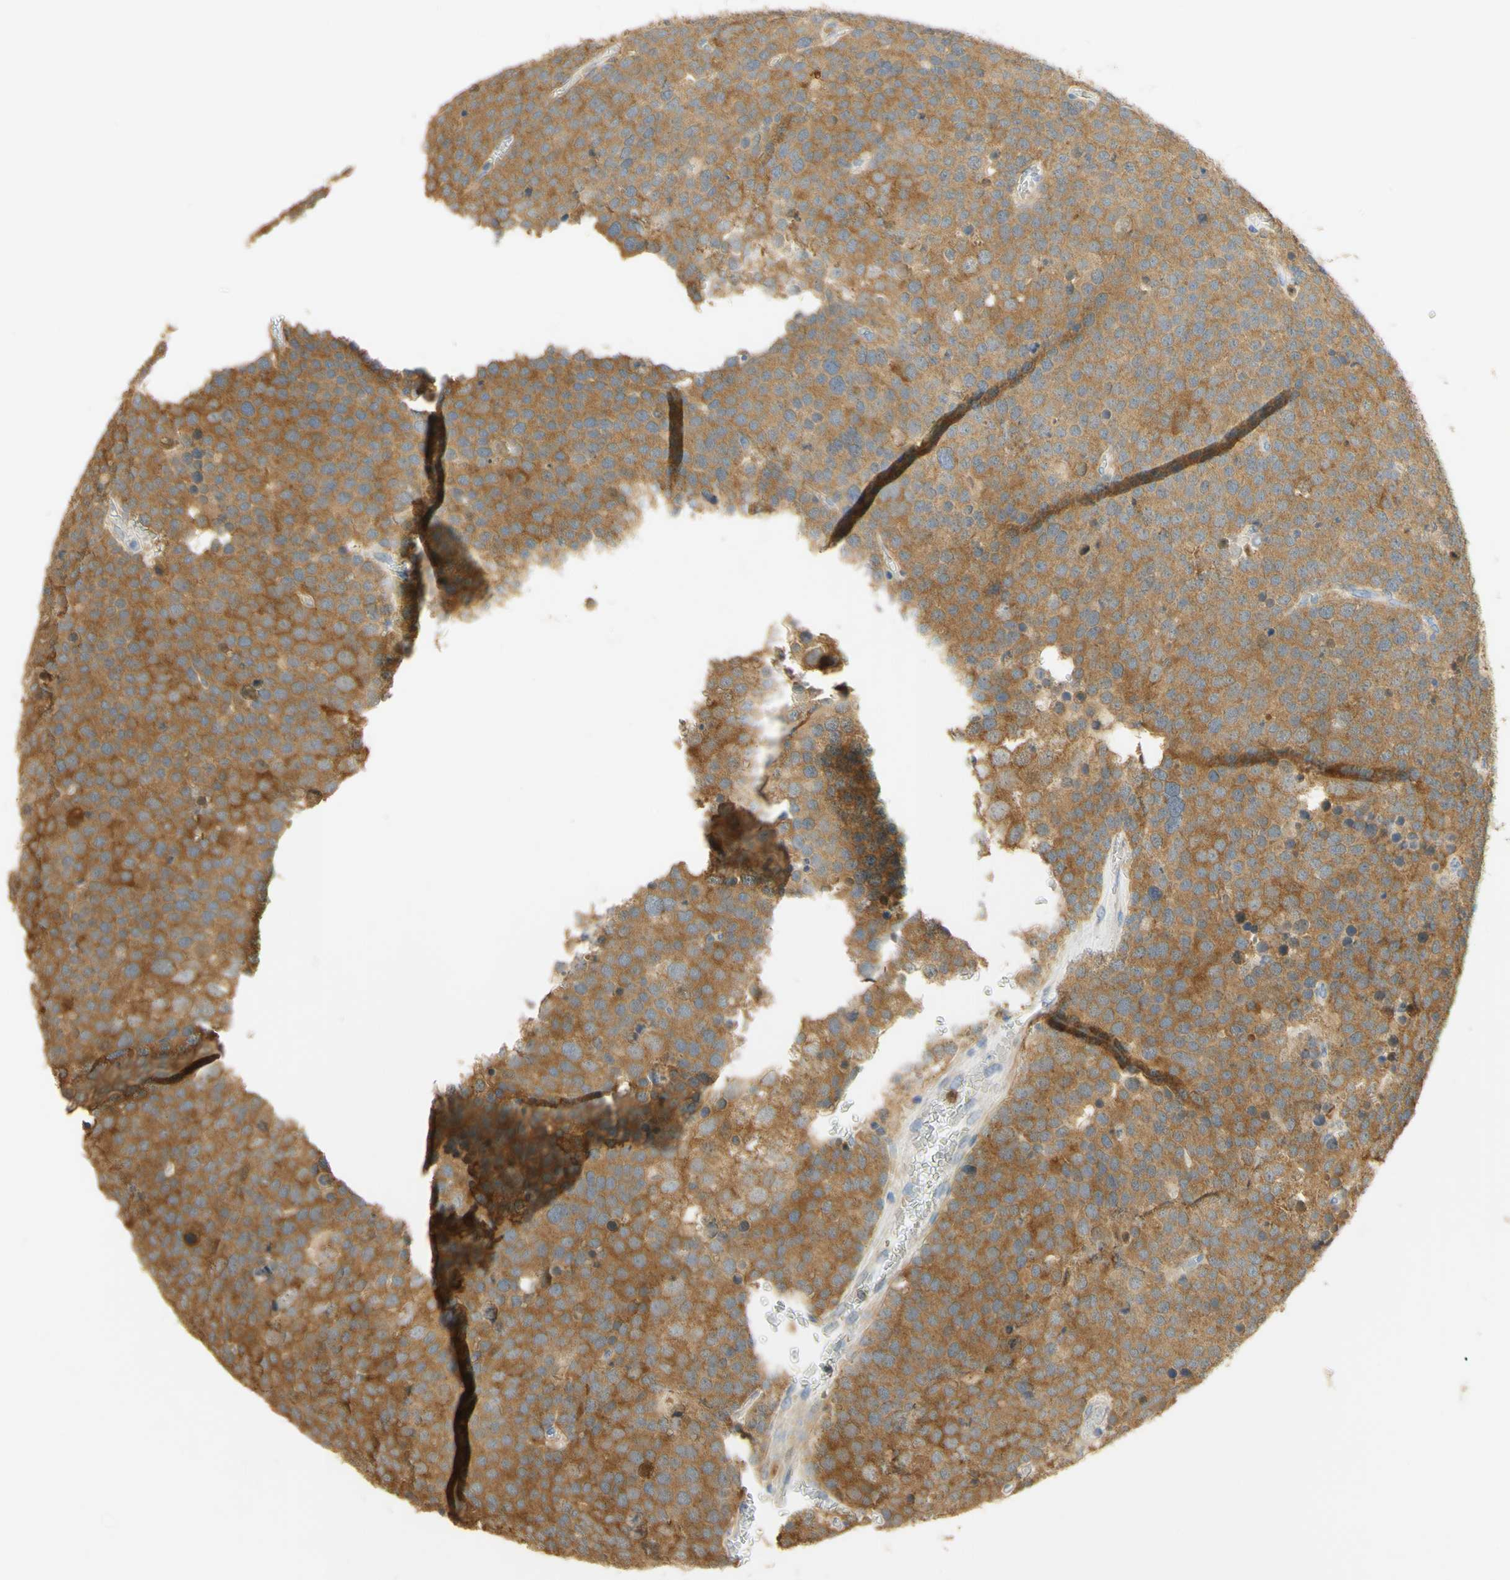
{"staining": {"intensity": "moderate", "quantity": ">75%", "location": "cytoplasmic/membranous"}, "tissue": "testis cancer", "cell_type": "Tumor cells", "image_type": "cancer", "snomed": [{"axis": "morphology", "description": "Seminoma, NOS"}, {"axis": "topography", "description": "Testis"}], "caption": "IHC (DAB (3,3'-diaminobenzidine)) staining of testis cancer (seminoma) displays moderate cytoplasmic/membranous protein staining in about >75% of tumor cells.", "gene": "PAK1", "patient": {"sex": "male", "age": 71}}